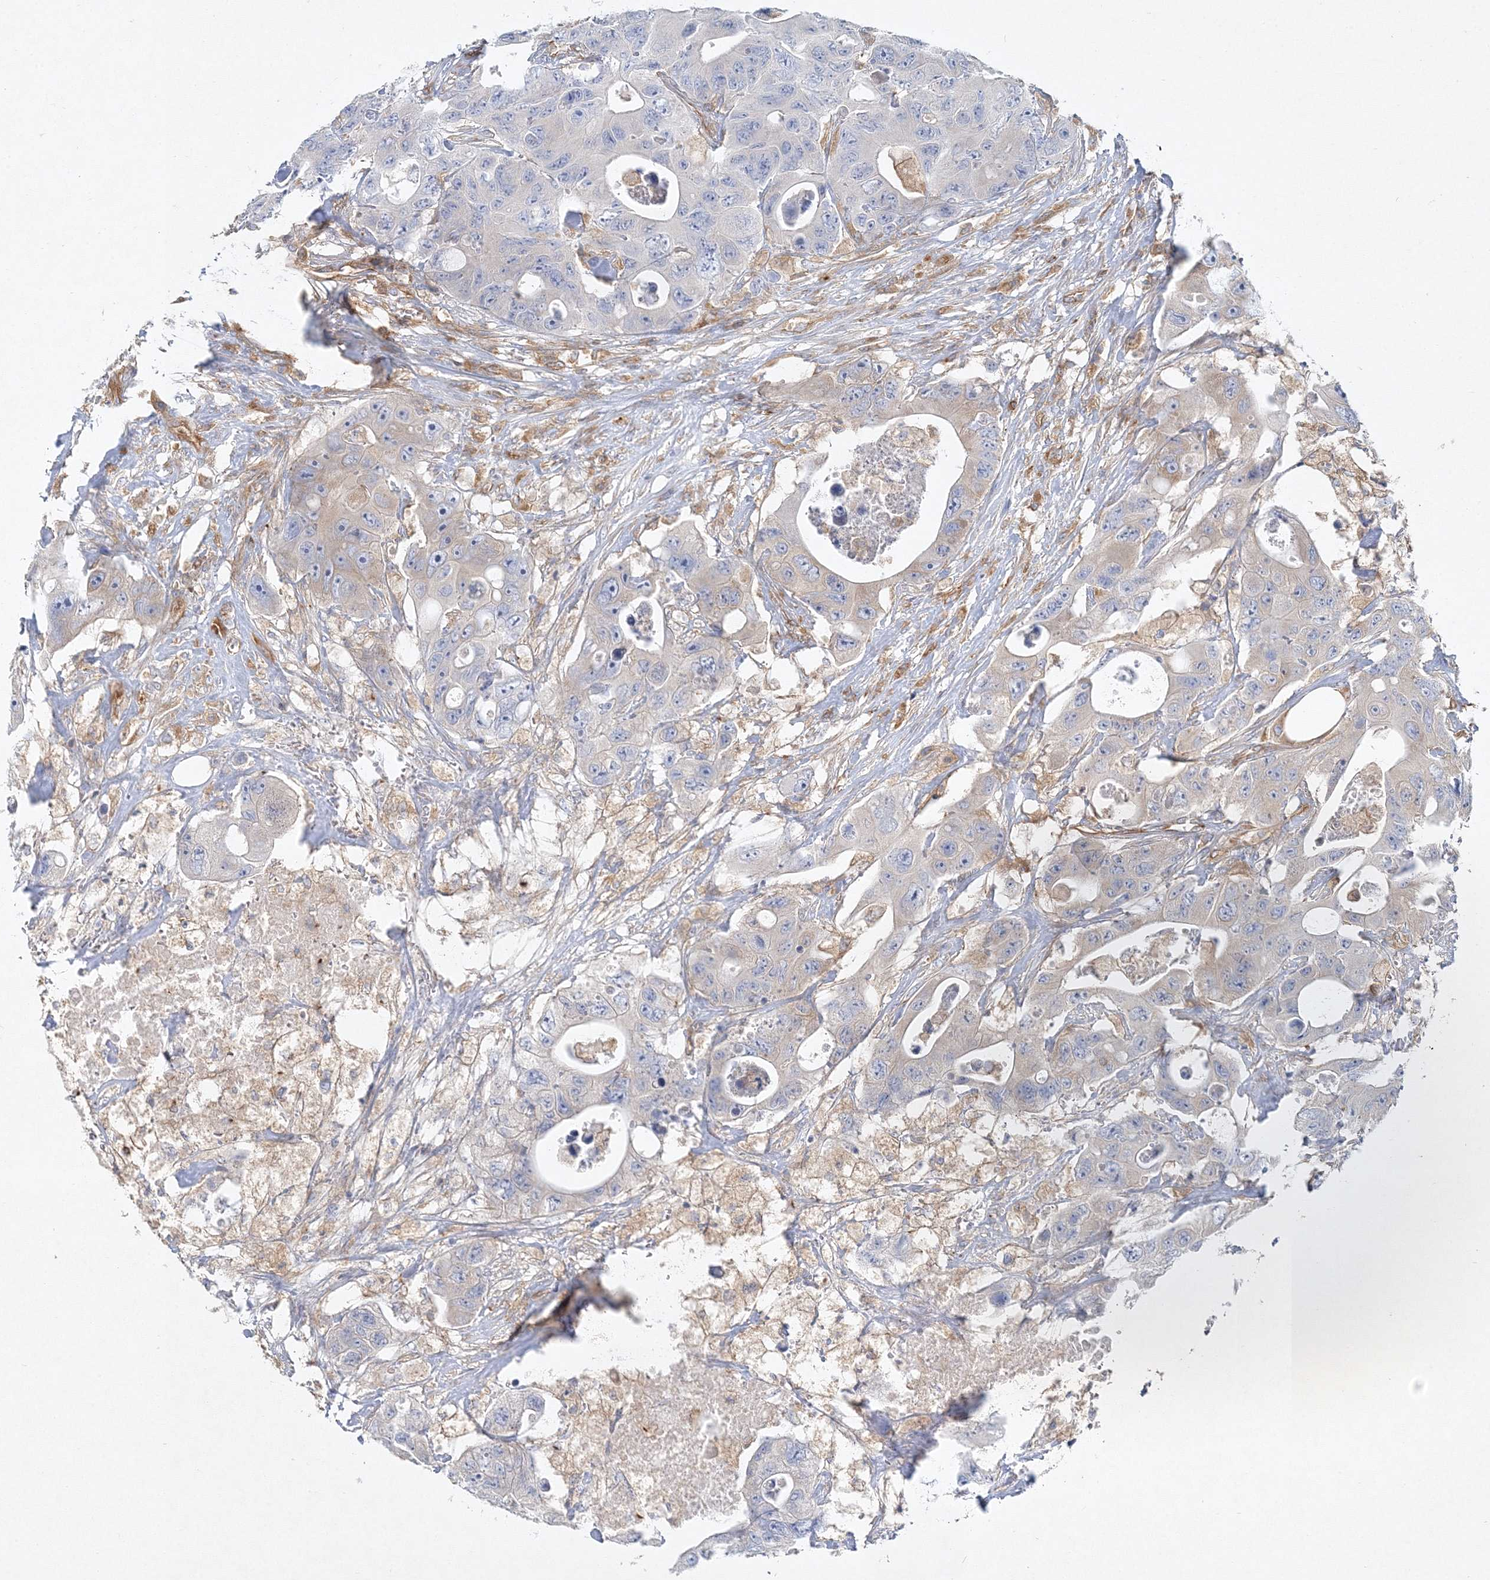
{"staining": {"intensity": "negative", "quantity": "none", "location": "none"}, "tissue": "colorectal cancer", "cell_type": "Tumor cells", "image_type": "cancer", "snomed": [{"axis": "morphology", "description": "Adenocarcinoma, NOS"}, {"axis": "topography", "description": "Colon"}], "caption": "Immunohistochemical staining of colorectal adenocarcinoma shows no significant expression in tumor cells. (DAB (3,3'-diaminobenzidine) IHC visualized using brightfield microscopy, high magnification).", "gene": "WDR37", "patient": {"sex": "female", "age": 46}}